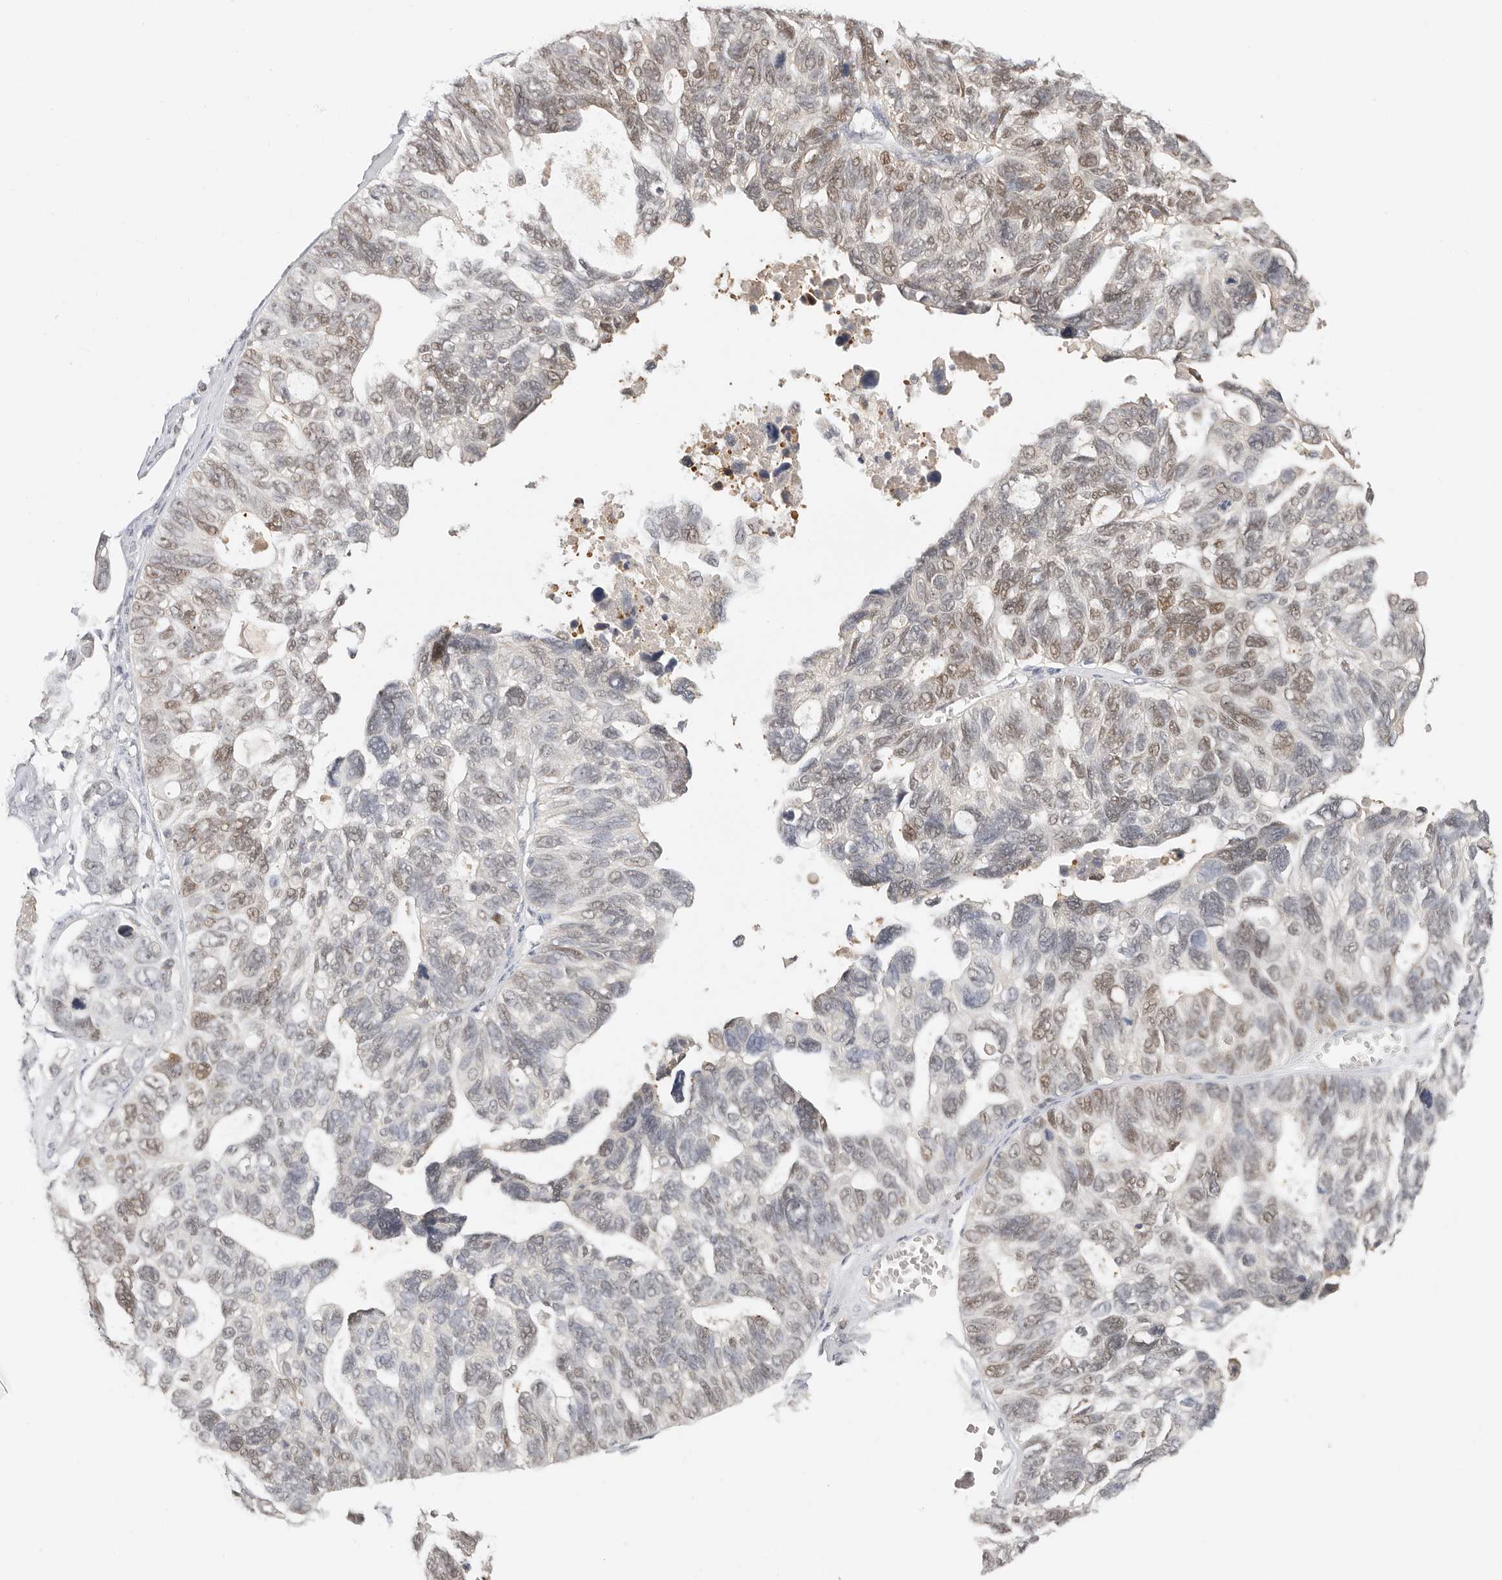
{"staining": {"intensity": "moderate", "quantity": "<25%", "location": "nuclear"}, "tissue": "ovarian cancer", "cell_type": "Tumor cells", "image_type": "cancer", "snomed": [{"axis": "morphology", "description": "Cystadenocarcinoma, serous, NOS"}, {"axis": "topography", "description": "Ovary"}], "caption": "Protein expression by immunohistochemistry demonstrates moderate nuclear staining in about <25% of tumor cells in ovarian cancer.", "gene": "LARP7", "patient": {"sex": "female", "age": 79}}